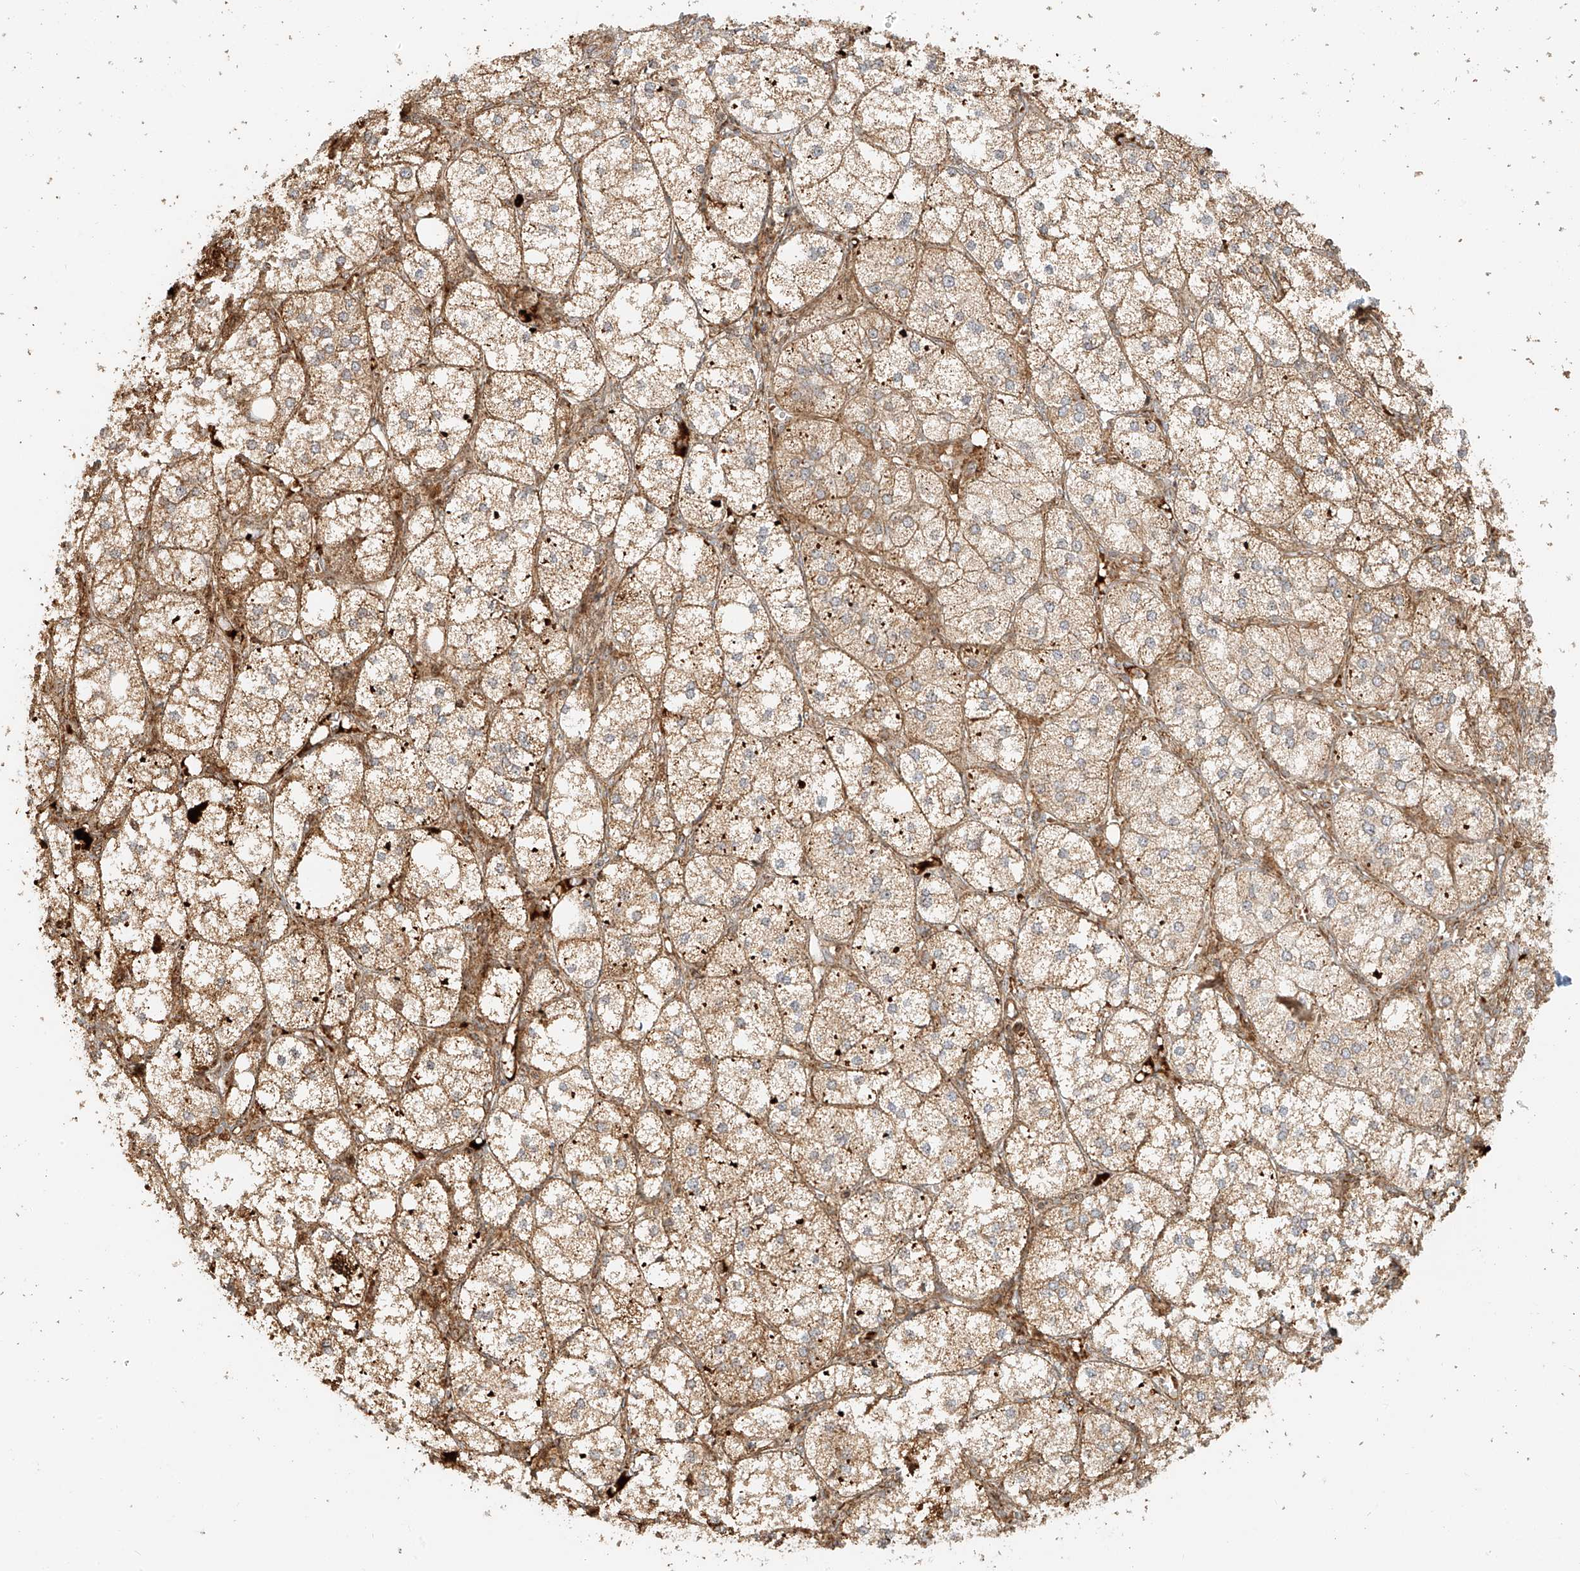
{"staining": {"intensity": "moderate", "quantity": ">75%", "location": "cytoplasmic/membranous"}, "tissue": "adrenal gland", "cell_type": "Glandular cells", "image_type": "normal", "snomed": [{"axis": "morphology", "description": "Normal tissue, NOS"}, {"axis": "topography", "description": "Adrenal gland"}], "caption": "Approximately >75% of glandular cells in normal adrenal gland demonstrate moderate cytoplasmic/membranous protein expression as visualized by brown immunohistochemical staining.", "gene": "MIPEP", "patient": {"sex": "female", "age": 61}}